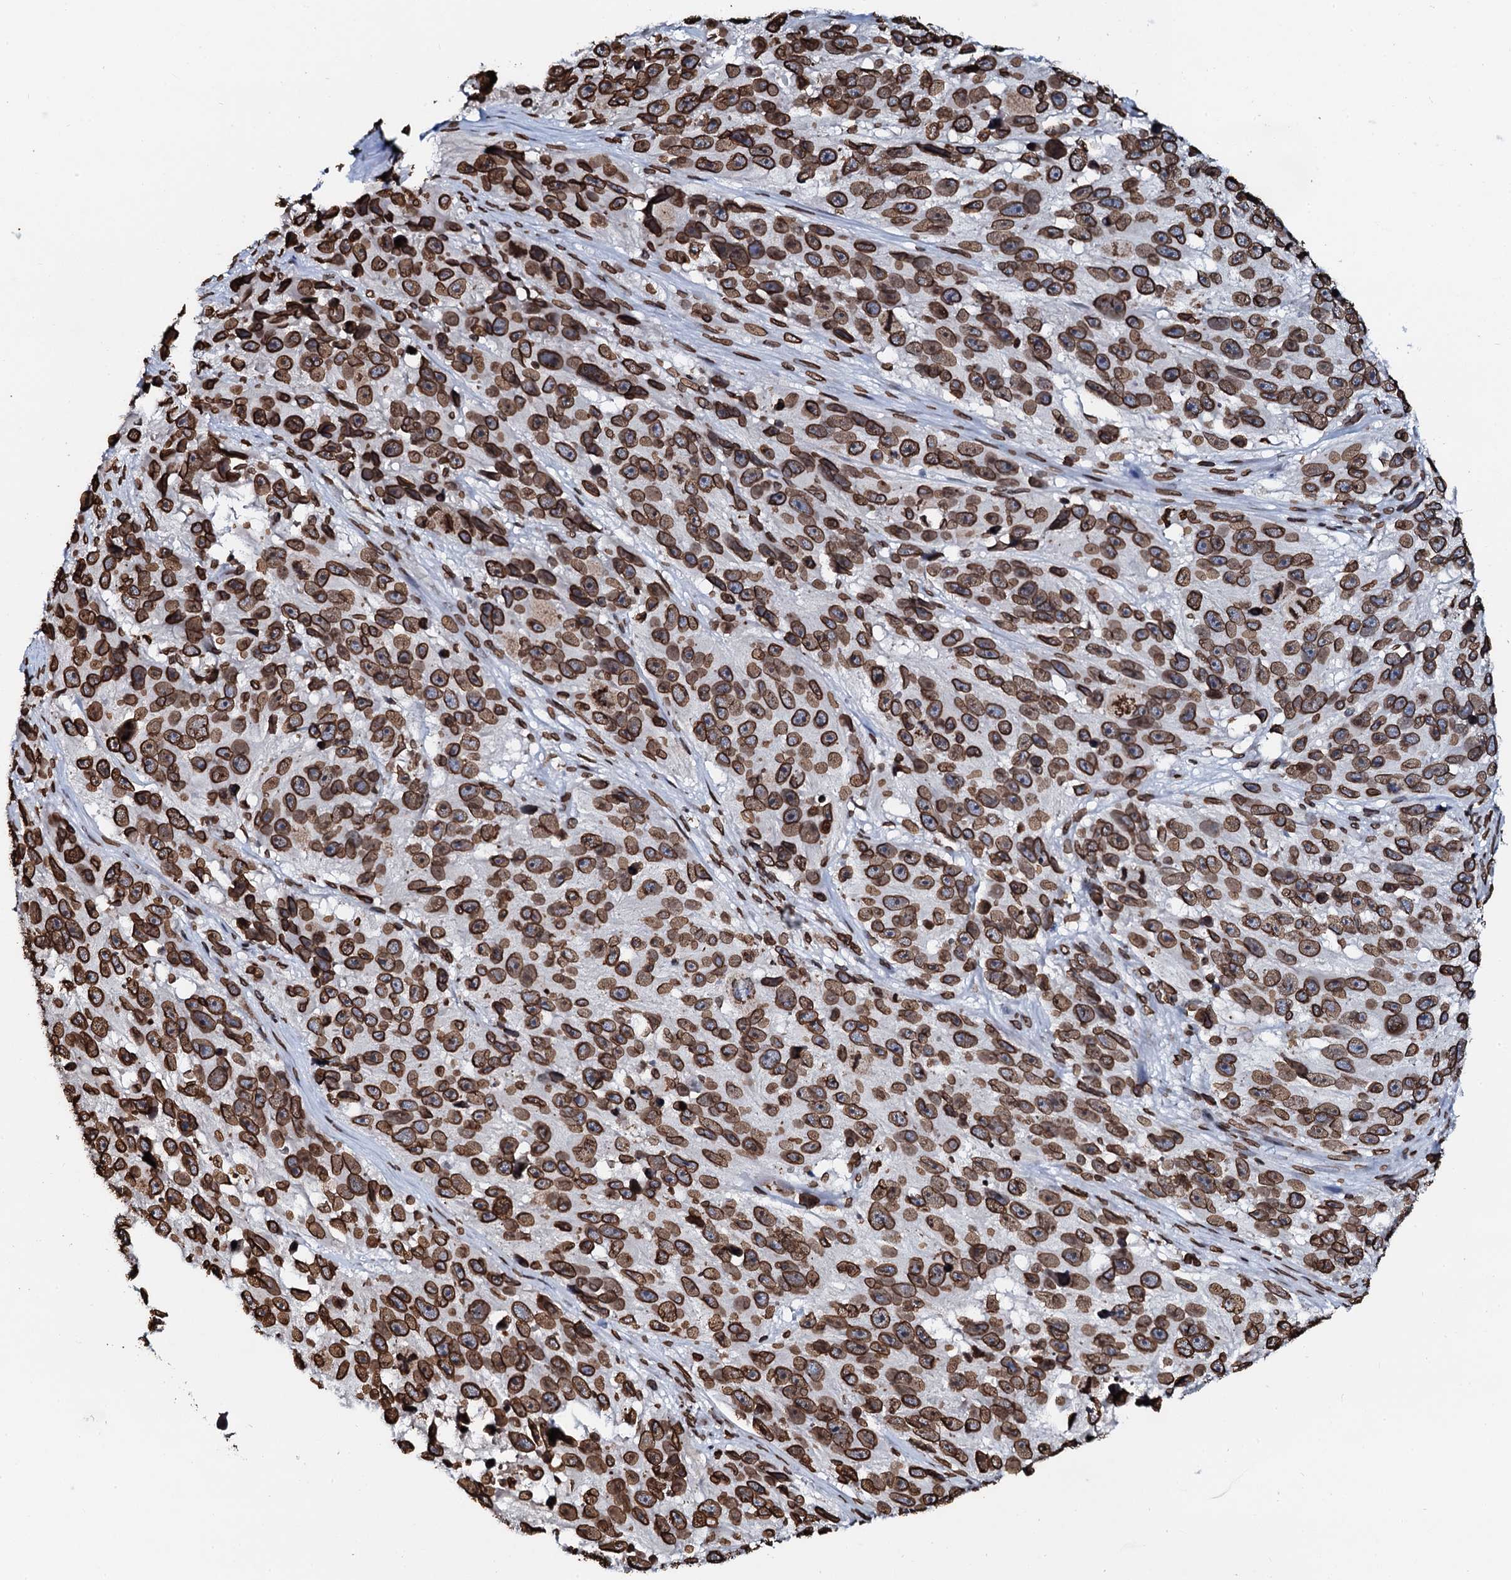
{"staining": {"intensity": "strong", "quantity": ">75%", "location": "cytoplasmic/membranous,nuclear"}, "tissue": "melanoma", "cell_type": "Tumor cells", "image_type": "cancer", "snomed": [{"axis": "morphology", "description": "Malignant melanoma, NOS"}, {"axis": "topography", "description": "Skin"}], "caption": "Malignant melanoma tissue displays strong cytoplasmic/membranous and nuclear staining in about >75% of tumor cells, visualized by immunohistochemistry.", "gene": "KATNAL2", "patient": {"sex": "male", "age": 84}}